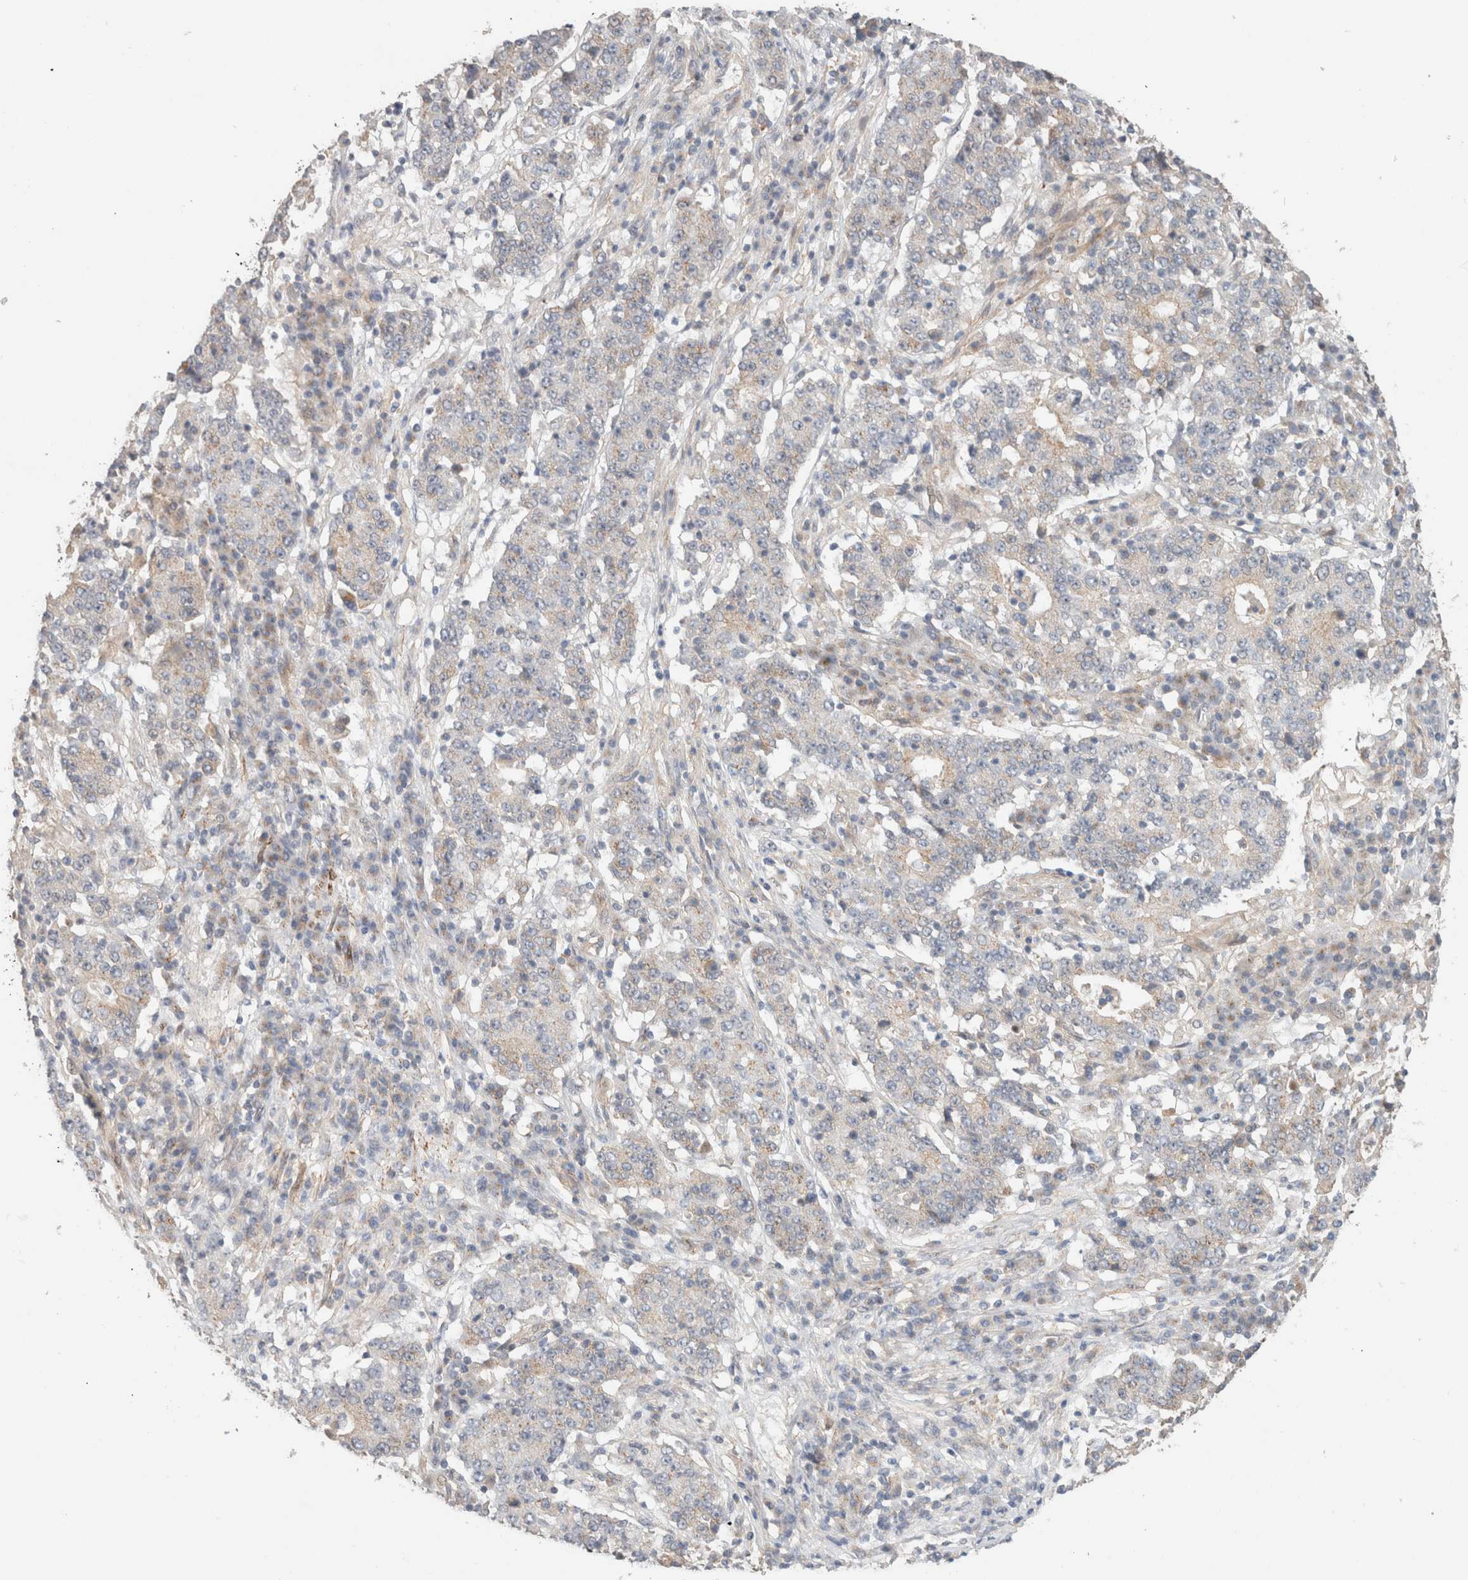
{"staining": {"intensity": "negative", "quantity": "none", "location": "none"}, "tissue": "stomach cancer", "cell_type": "Tumor cells", "image_type": "cancer", "snomed": [{"axis": "morphology", "description": "Adenocarcinoma, NOS"}, {"axis": "topography", "description": "Stomach"}], "caption": "Tumor cells show no significant protein staining in stomach cancer (adenocarcinoma).", "gene": "ID3", "patient": {"sex": "male", "age": 59}}